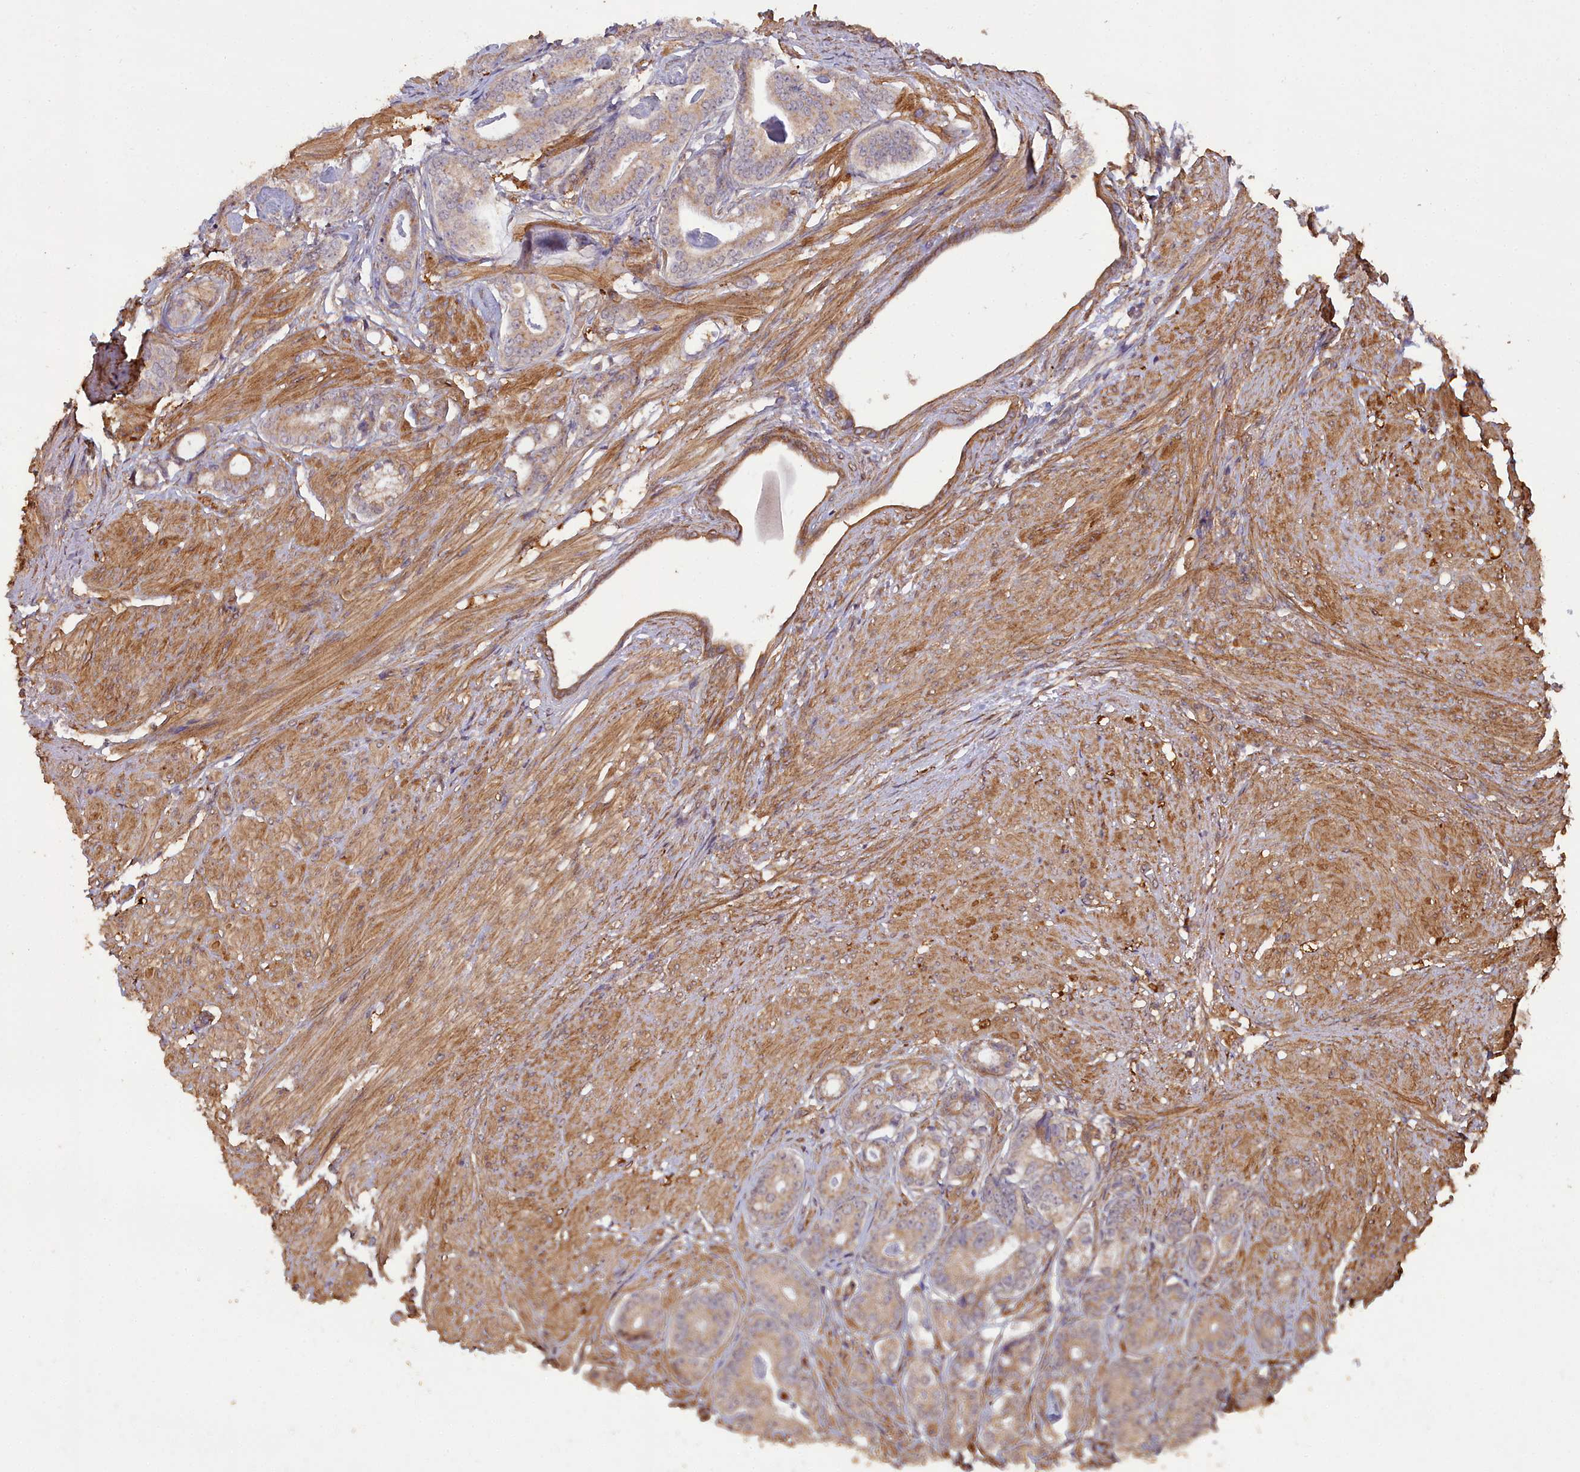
{"staining": {"intensity": "weak", "quantity": ">75%", "location": "cytoplasmic/membranous"}, "tissue": "prostate cancer", "cell_type": "Tumor cells", "image_type": "cancer", "snomed": [{"axis": "morphology", "description": "Adenocarcinoma, Low grade"}, {"axis": "topography", "description": "Prostate"}], "caption": "Prostate adenocarcinoma (low-grade) stained for a protein demonstrates weak cytoplasmic/membranous positivity in tumor cells.", "gene": "ATP6V0A2", "patient": {"sex": "male", "age": 71}}